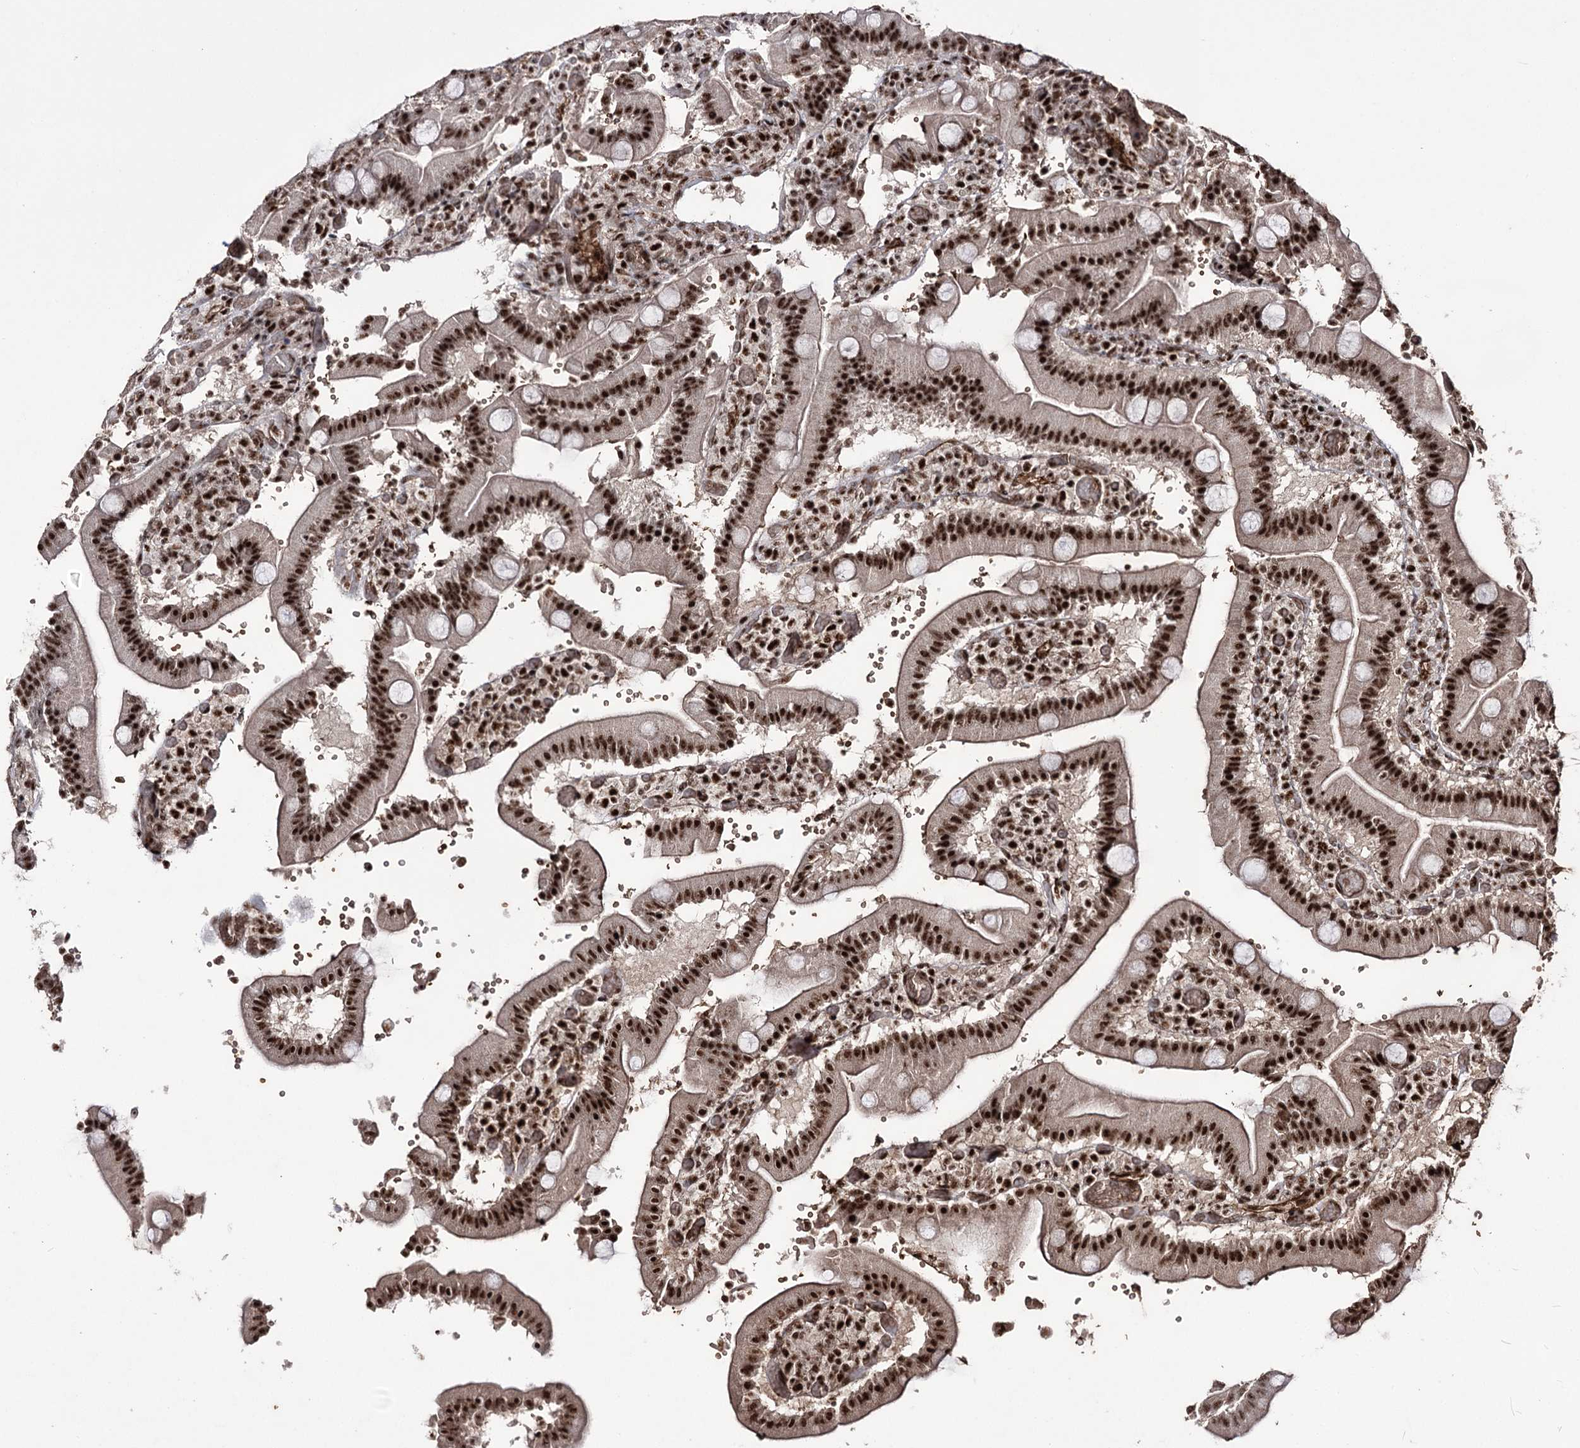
{"staining": {"intensity": "strong", "quantity": ">75%", "location": "nuclear"}, "tissue": "duodenum", "cell_type": "Glandular cells", "image_type": "normal", "snomed": [{"axis": "morphology", "description": "Normal tissue, NOS"}, {"axis": "topography", "description": "Duodenum"}], "caption": "High-magnification brightfield microscopy of unremarkable duodenum stained with DAB (brown) and counterstained with hematoxylin (blue). glandular cells exhibit strong nuclear staining is present in approximately>75% of cells.", "gene": "PRPF40A", "patient": {"sex": "female", "age": 62}}